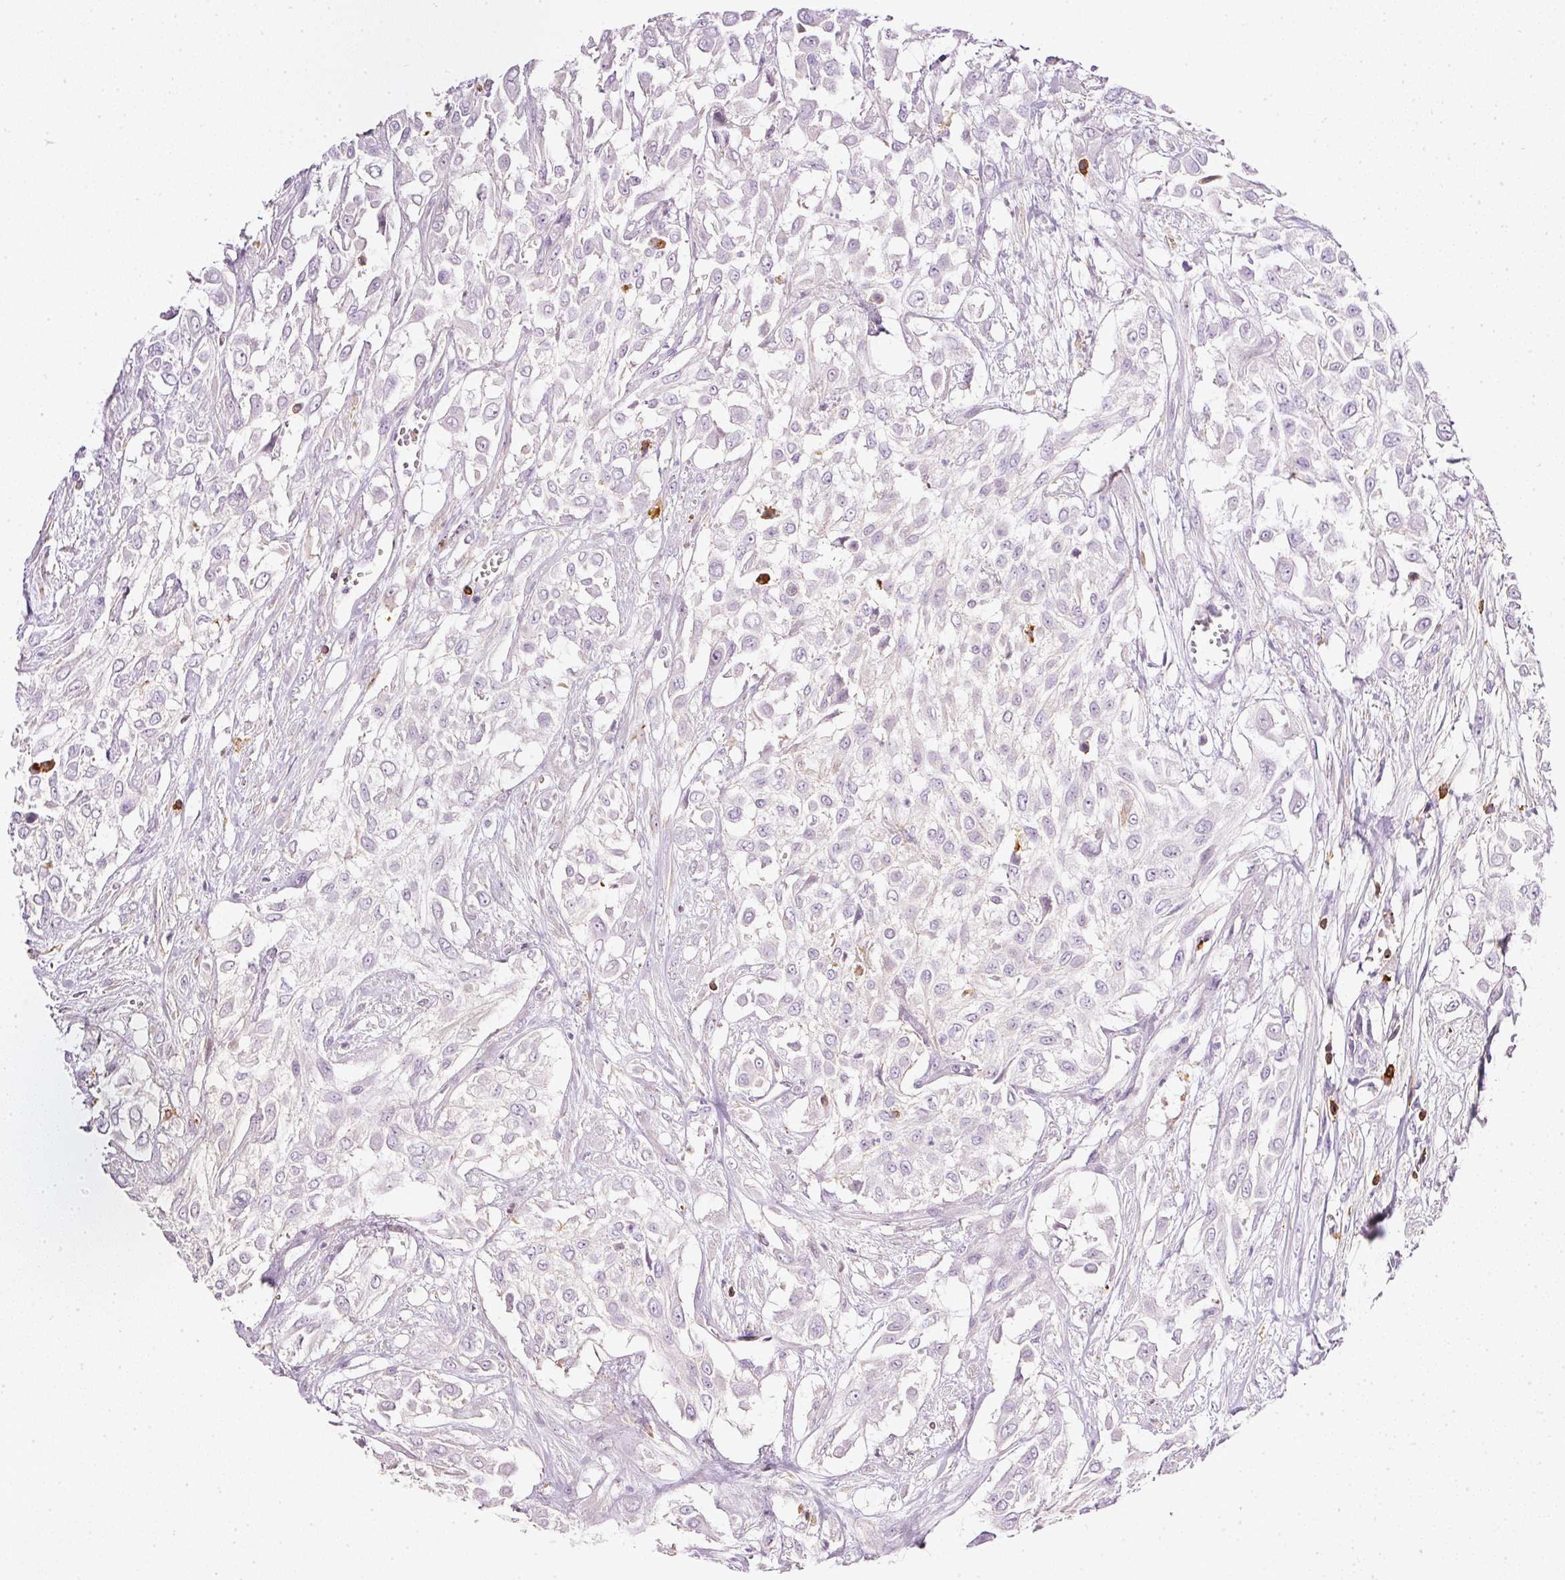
{"staining": {"intensity": "negative", "quantity": "none", "location": "none"}, "tissue": "urothelial cancer", "cell_type": "Tumor cells", "image_type": "cancer", "snomed": [{"axis": "morphology", "description": "Urothelial carcinoma, High grade"}, {"axis": "topography", "description": "Urinary bladder"}], "caption": "IHC histopathology image of neoplastic tissue: urothelial cancer stained with DAB (3,3'-diaminobenzidine) exhibits no significant protein expression in tumor cells. Nuclei are stained in blue.", "gene": "EVL", "patient": {"sex": "male", "age": 57}}